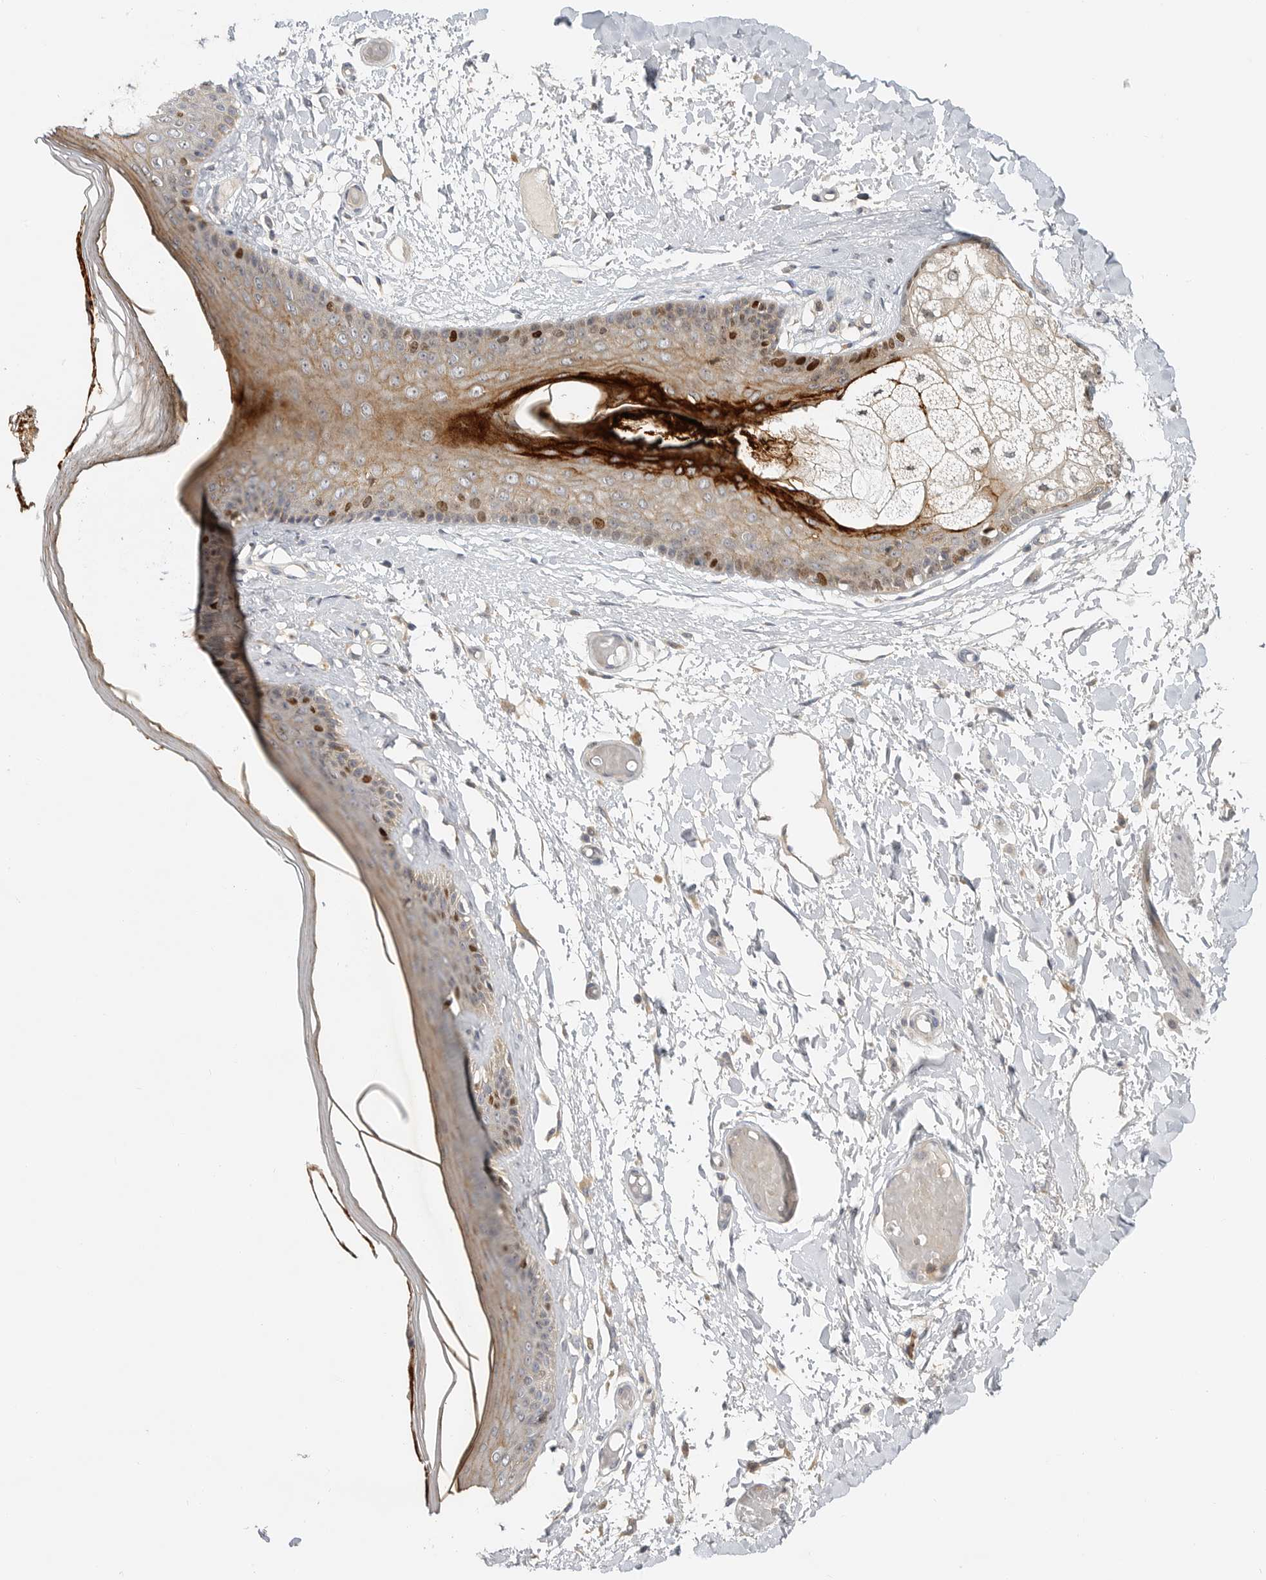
{"staining": {"intensity": "strong", "quantity": "<25%", "location": "cytoplasmic/membranous,nuclear"}, "tissue": "skin", "cell_type": "Epidermal cells", "image_type": "normal", "snomed": [{"axis": "morphology", "description": "Normal tissue, NOS"}, {"axis": "topography", "description": "Vulva"}], "caption": "Epidermal cells display strong cytoplasmic/membranous,nuclear positivity in about <25% of cells in normal skin. (Brightfield microscopy of DAB IHC at high magnification).", "gene": "CSNK1G3", "patient": {"sex": "female", "age": 73}}